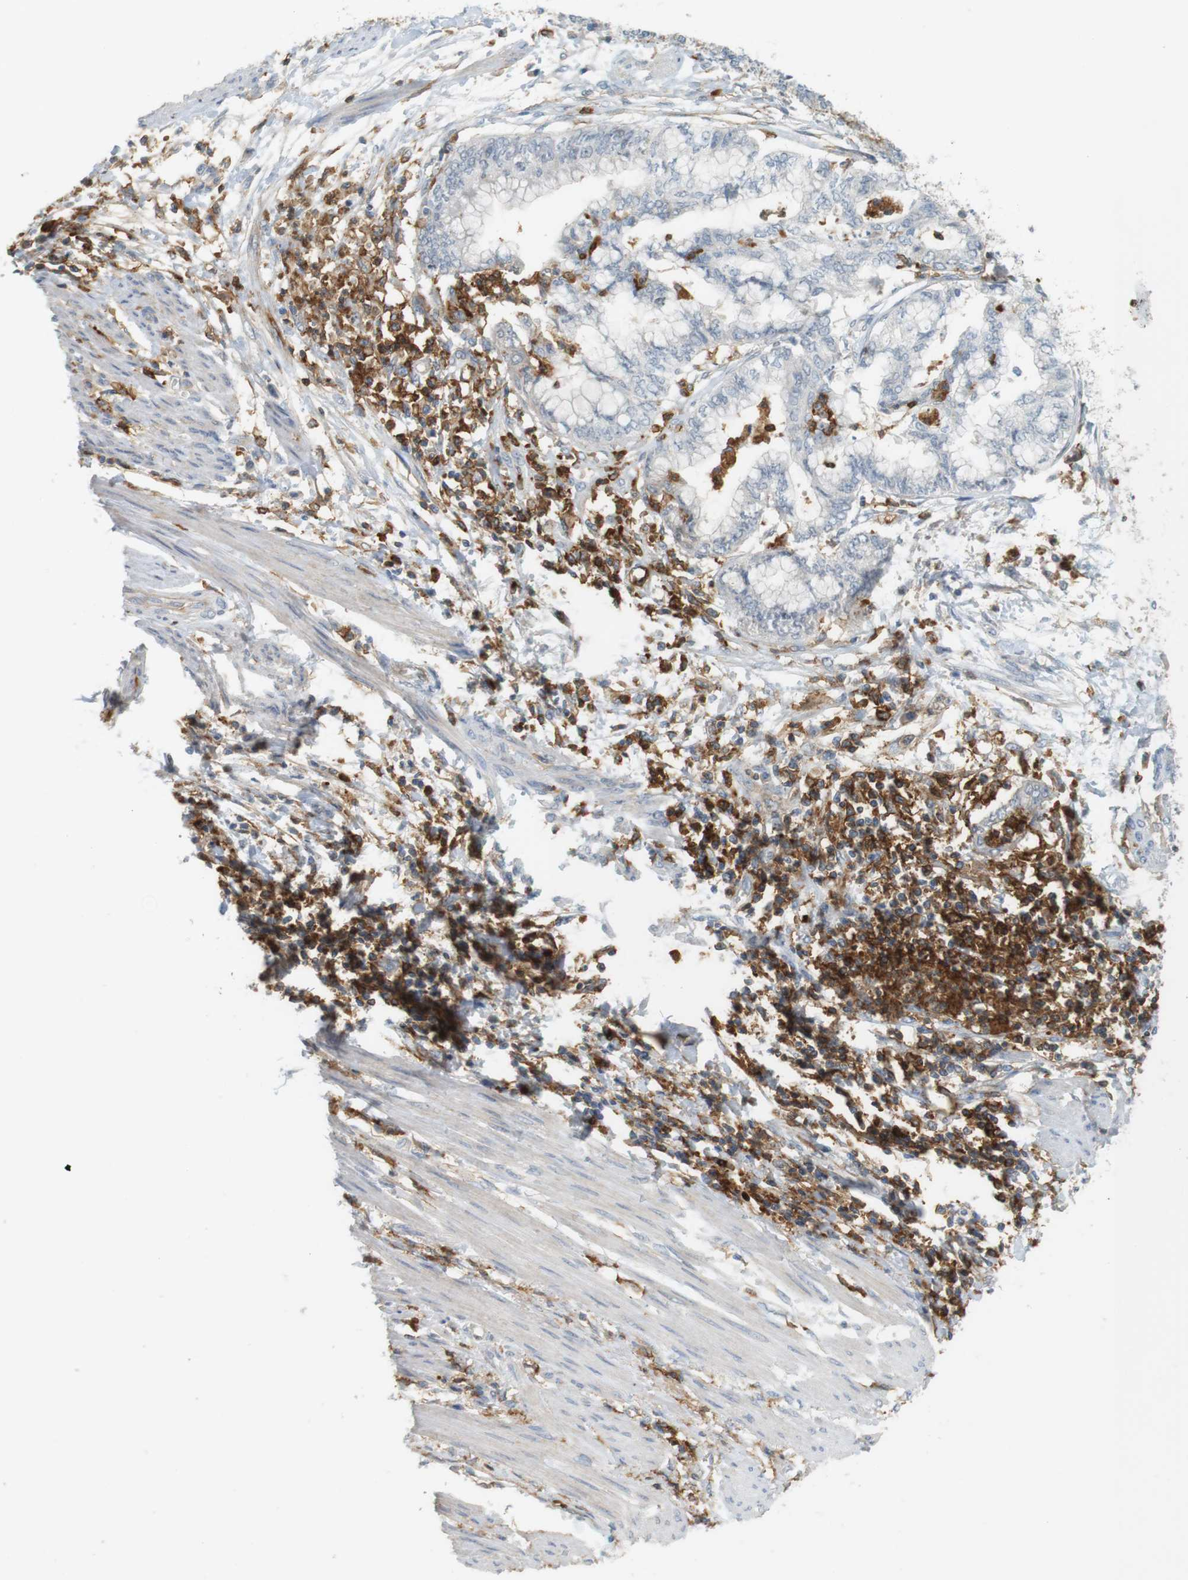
{"staining": {"intensity": "negative", "quantity": "none", "location": "none"}, "tissue": "endometrial cancer", "cell_type": "Tumor cells", "image_type": "cancer", "snomed": [{"axis": "morphology", "description": "Necrosis, NOS"}, {"axis": "morphology", "description": "Adenocarcinoma, NOS"}, {"axis": "topography", "description": "Endometrium"}], "caption": "IHC histopathology image of human adenocarcinoma (endometrial) stained for a protein (brown), which displays no expression in tumor cells.", "gene": "SIRPA", "patient": {"sex": "female", "age": 79}}